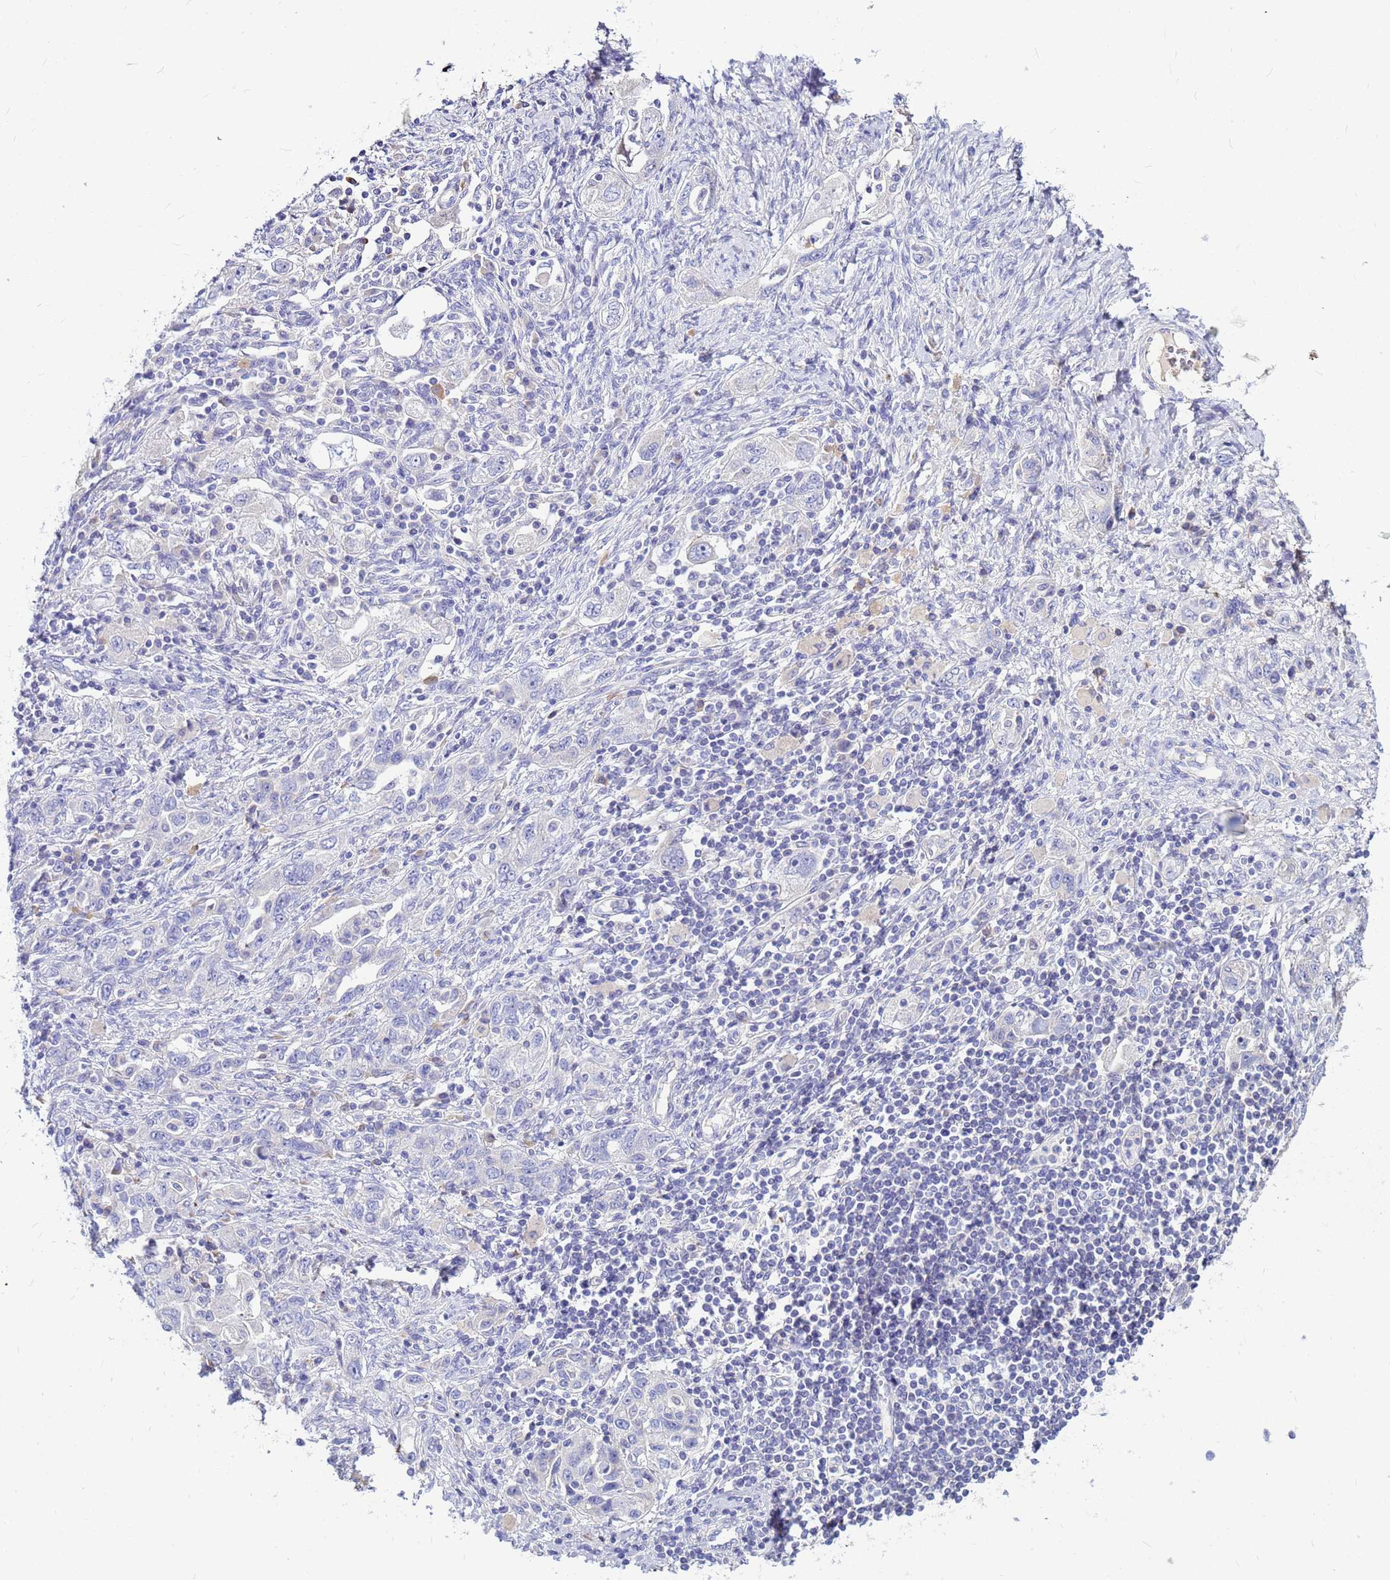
{"staining": {"intensity": "negative", "quantity": "none", "location": "none"}, "tissue": "ovarian cancer", "cell_type": "Tumor cells", "image_type": "cancer", "snomed": [{"axis": "morphology", "description": "Carcinoma, NOS"}, {"axis": "morphology", "description": "Cystadenocarcinoma, serous, NOS"}, {"axis": "topography", "description": "Ovary"}], "caption": "This is an IHC image of ovarian cancer (serous cystadenocarcinoma). There is no expression in tumor cells.", "gene": "DPRX", "patient": {"sex": "female", "age": 69}}